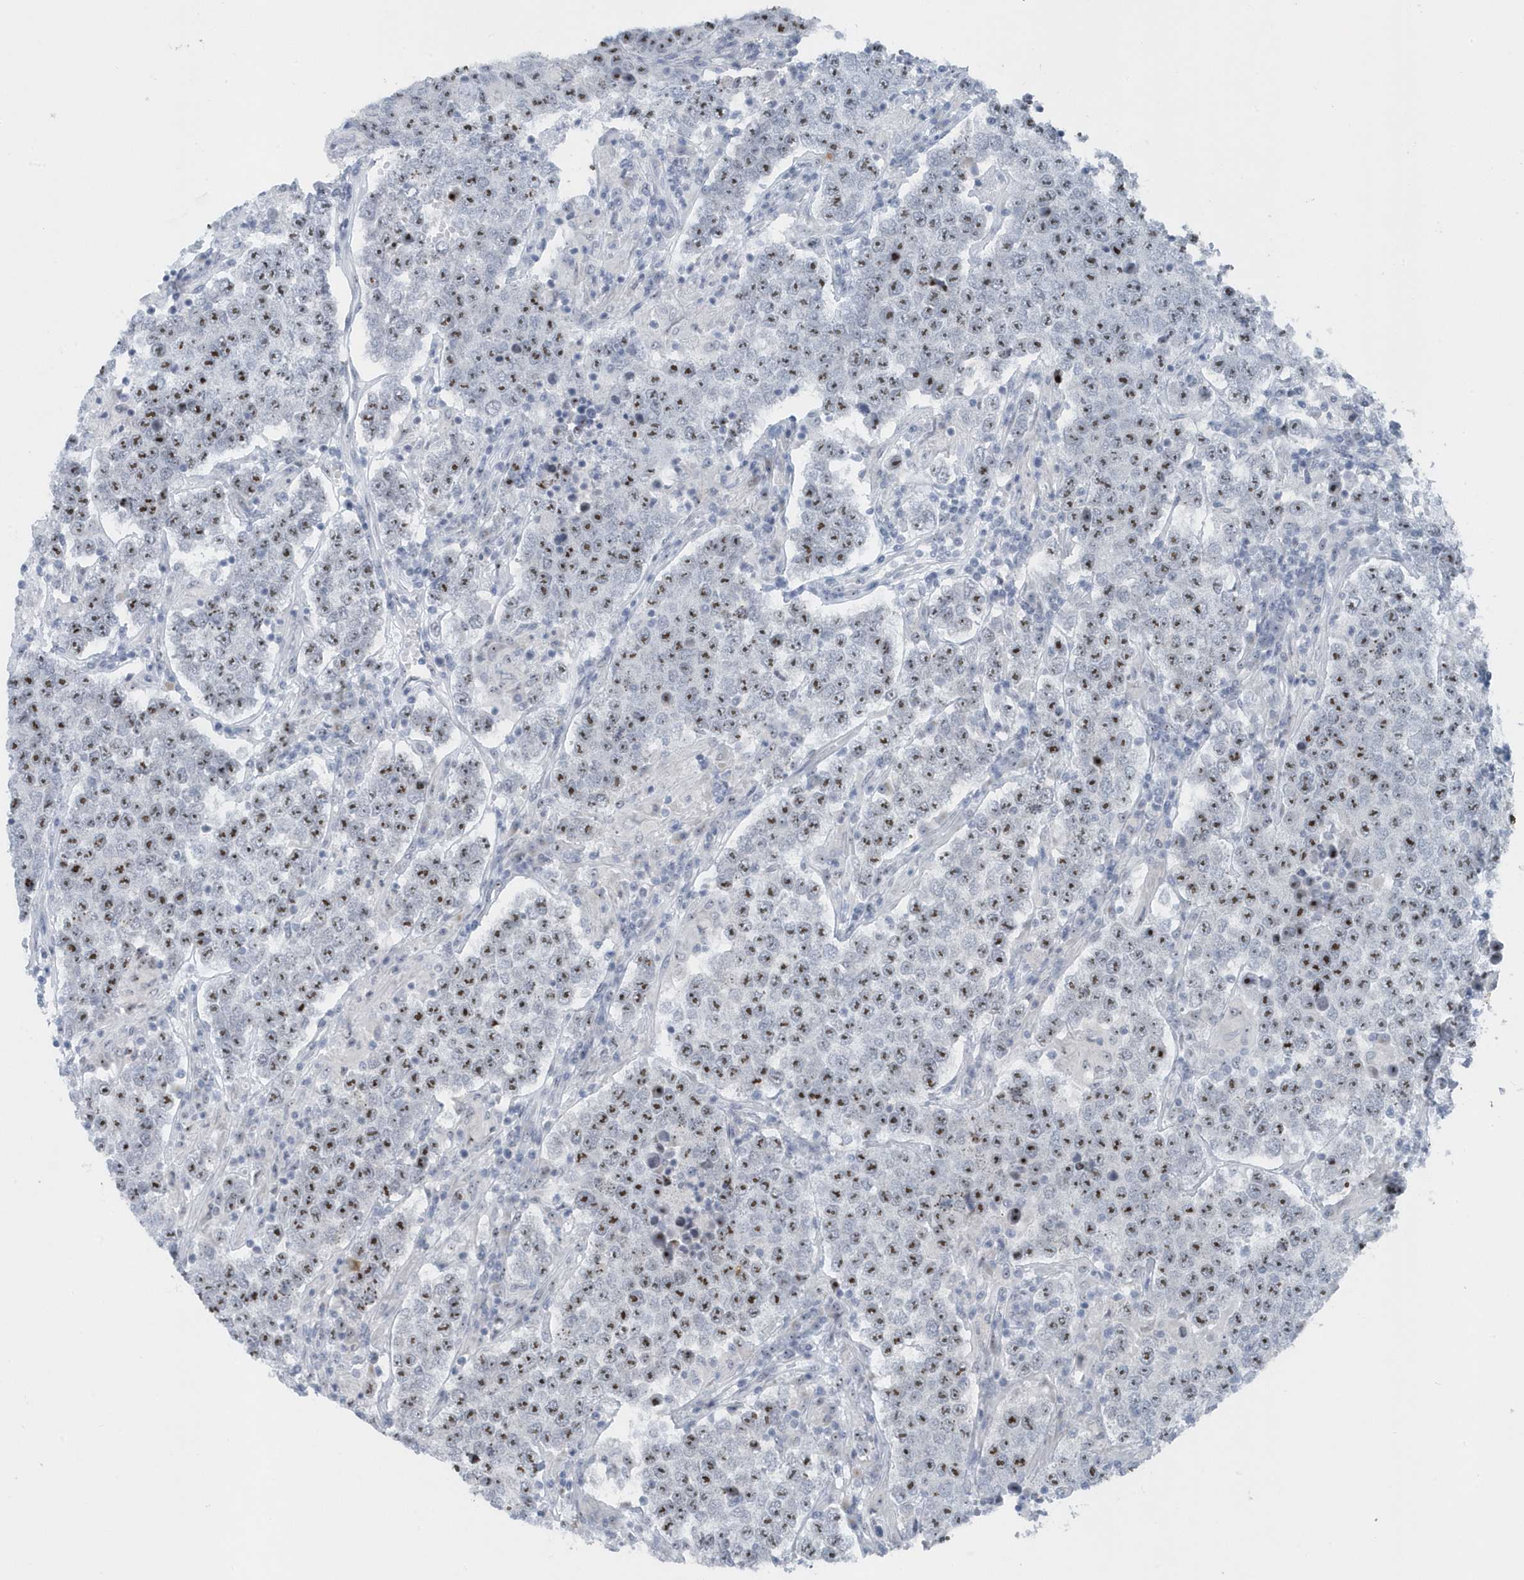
{"staining": {"intensity": "moderate", "quantity": ">75%", "location": "nuclear"}, "tissue": "testis cancer", "cell_type": "Tumor cells", "image_type": "cancer", "snomed": [{"axis": "morphology", "description": "Normal tissue, NOS"}, {"axis": "morphology", "description": "Urothelial carcinoma, High grade"}, {"axis": "morphology", "description": "Seminoma, NOS"}, {"axis": "morphology", "description": "Carcinoma, Embryonal, NOS"}, {"axis": "topography", "description": "Urinary bladder"}, {"axis": "topography", "description": "Testis"}], "caption": "Immunohistochemical staining of human testis embryonal carcinoma displays moderate nuclear protein expression in about >75% of tumor cells.", "gene": "RPF2", "patient": {"sex": "male", "age": 41}}